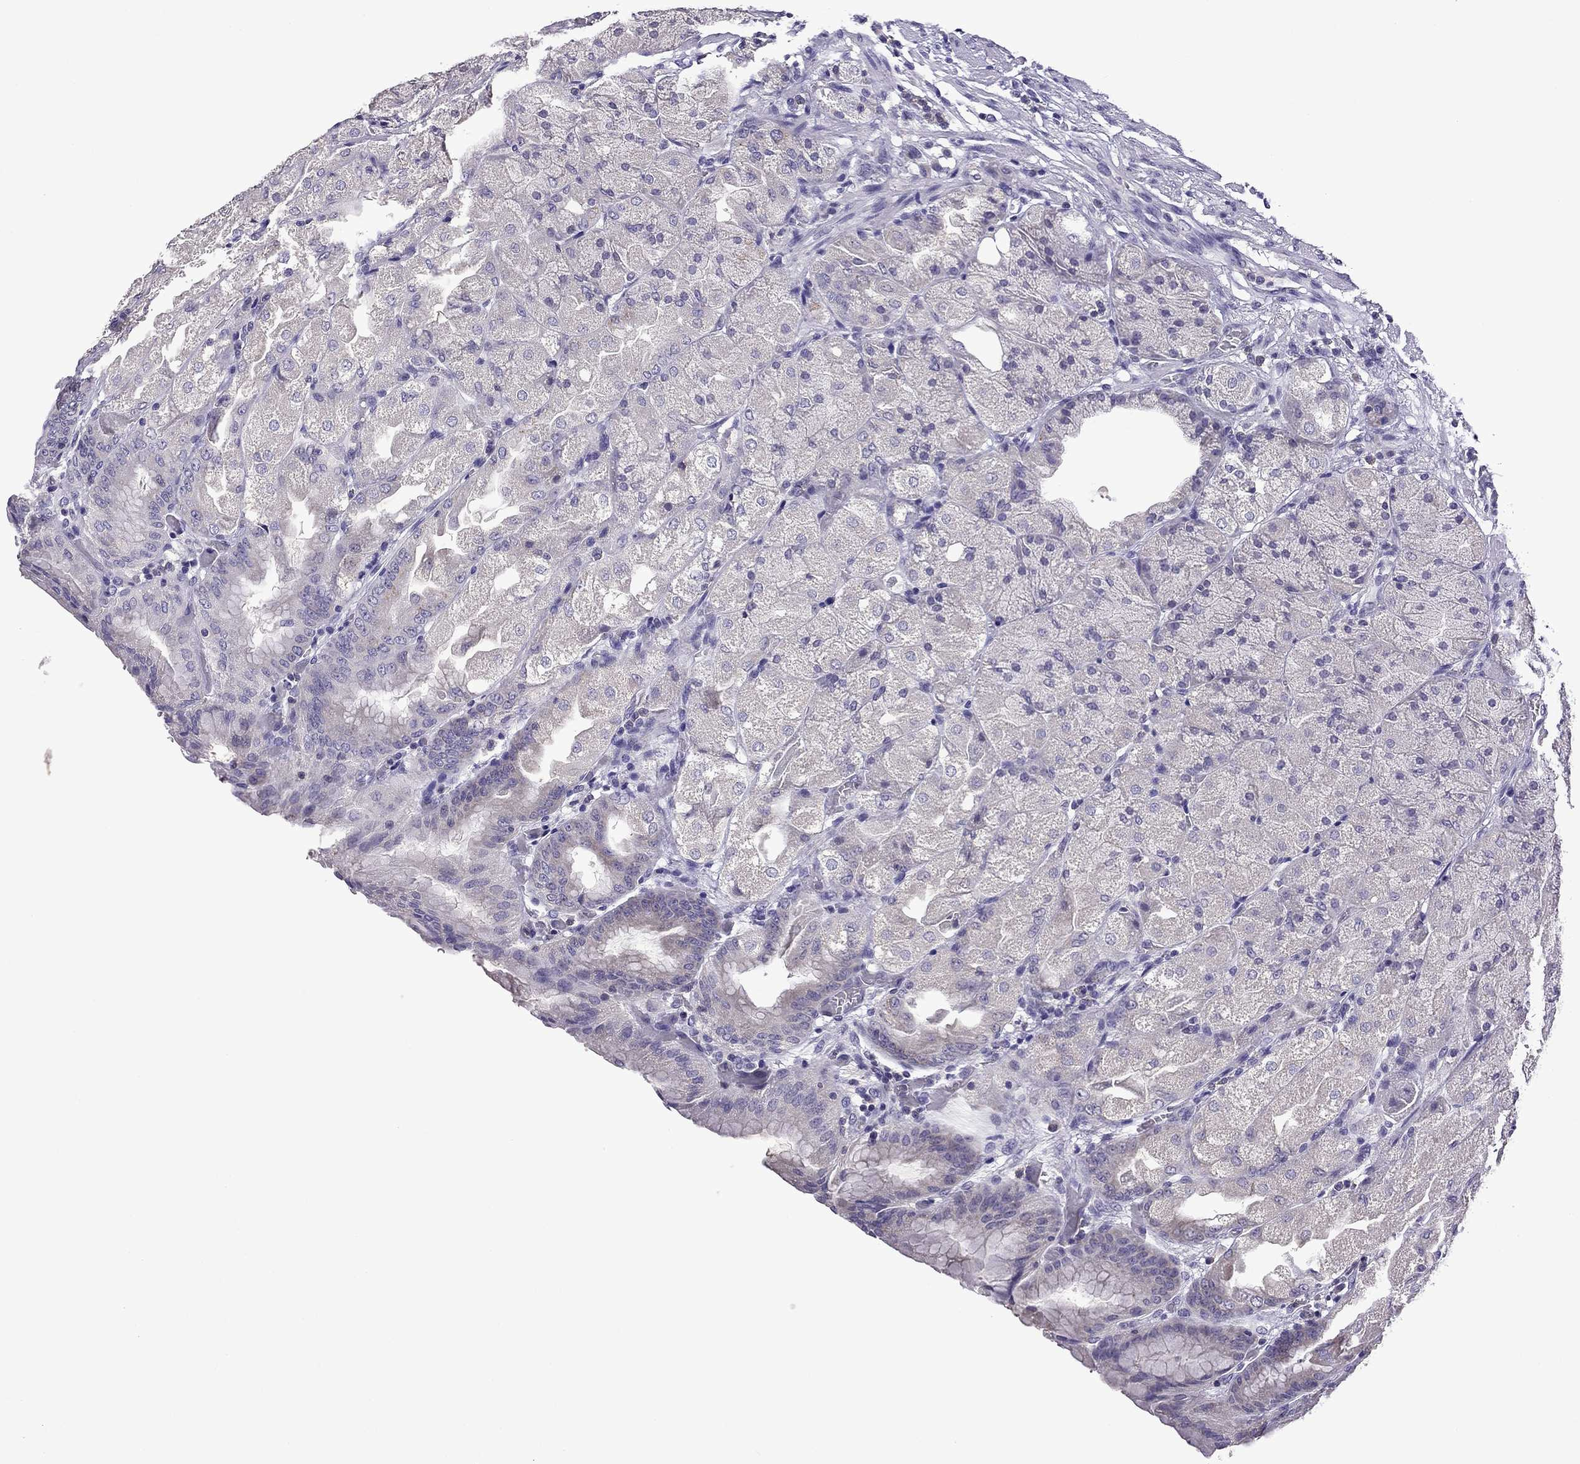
{"staining": {"intensity": "negative", "quantity": "none", "location": "none"}, "tissue": "stomach", "cell_type": "Glandular cells", "image_type": "normal", "snomed": [{"axis": "morphology", "description": "Normal tissue, NOS"}, {"axis": "topography", "description": "Stomach, upper"}, {"axis": "topography", "description": "Stomach"}, {"axis": "topography", "description": "Stomach, lower"}], "caption": "This is an IHC photomicrograph of unremarkable stomach. There is no expression in glandular cells.", "gene": "TTN", "patient": {"sex": "male", "age": 62}}